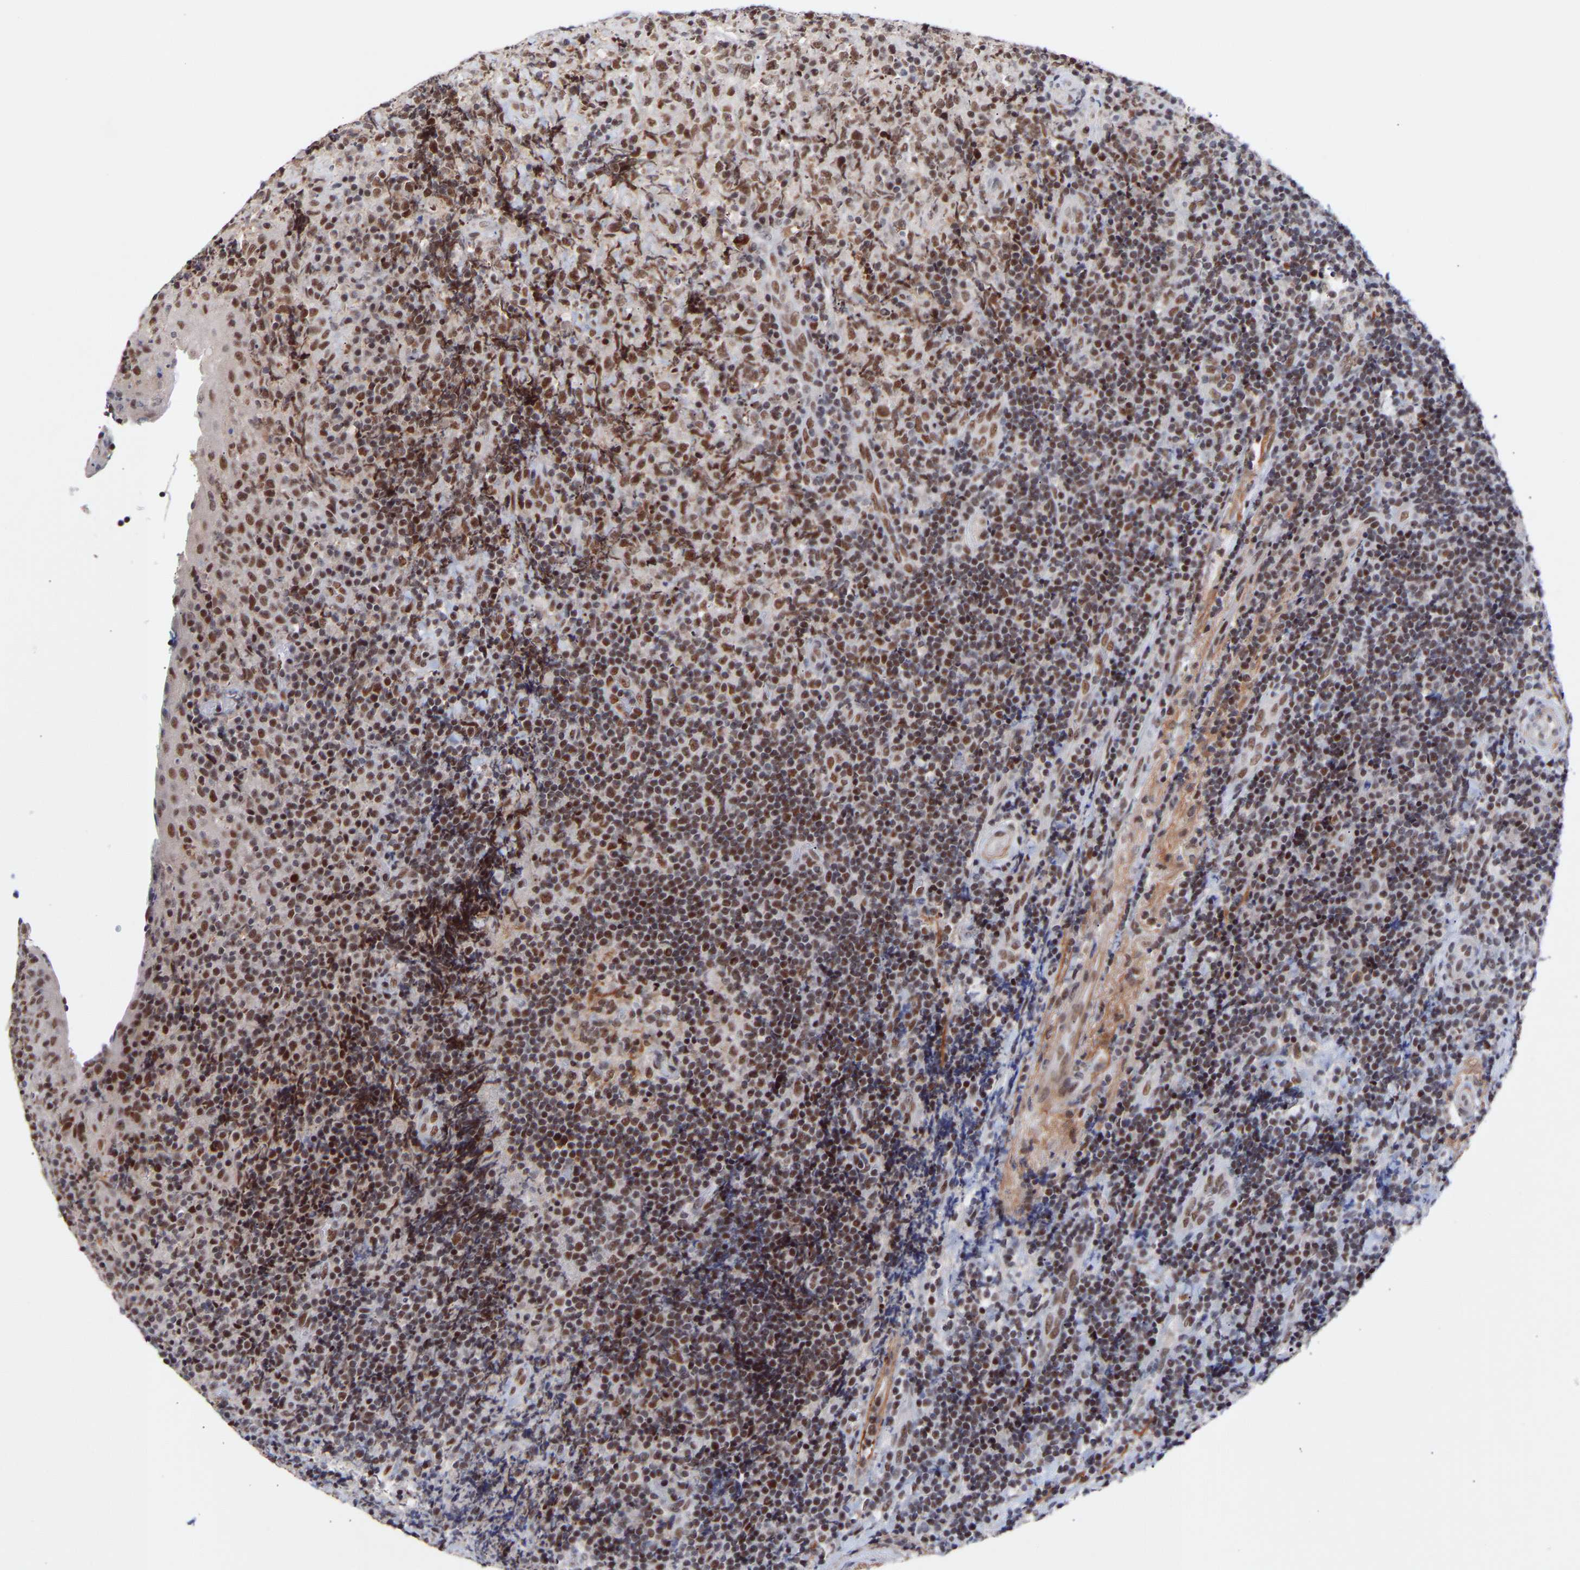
{"staining": {"intensity": "moderate", "quantity": ">75%", "location": "nuclear"}, "tissue": "lymphoma", "cell_type": "Tumor cells", "image_type": "cancer", "snomed": [{"axis": "morphology", "description": "Malignant lymphoma, non-Hodgkin's type, High grade"}, {"axis": "topography", "description": "Tonsil"}], "caption": "Human lymphoma stained with a protein marker reveals moderate staining in tumor cells.", "gene": "RBM15", "patient": {"sex": "female", "age": 36}}